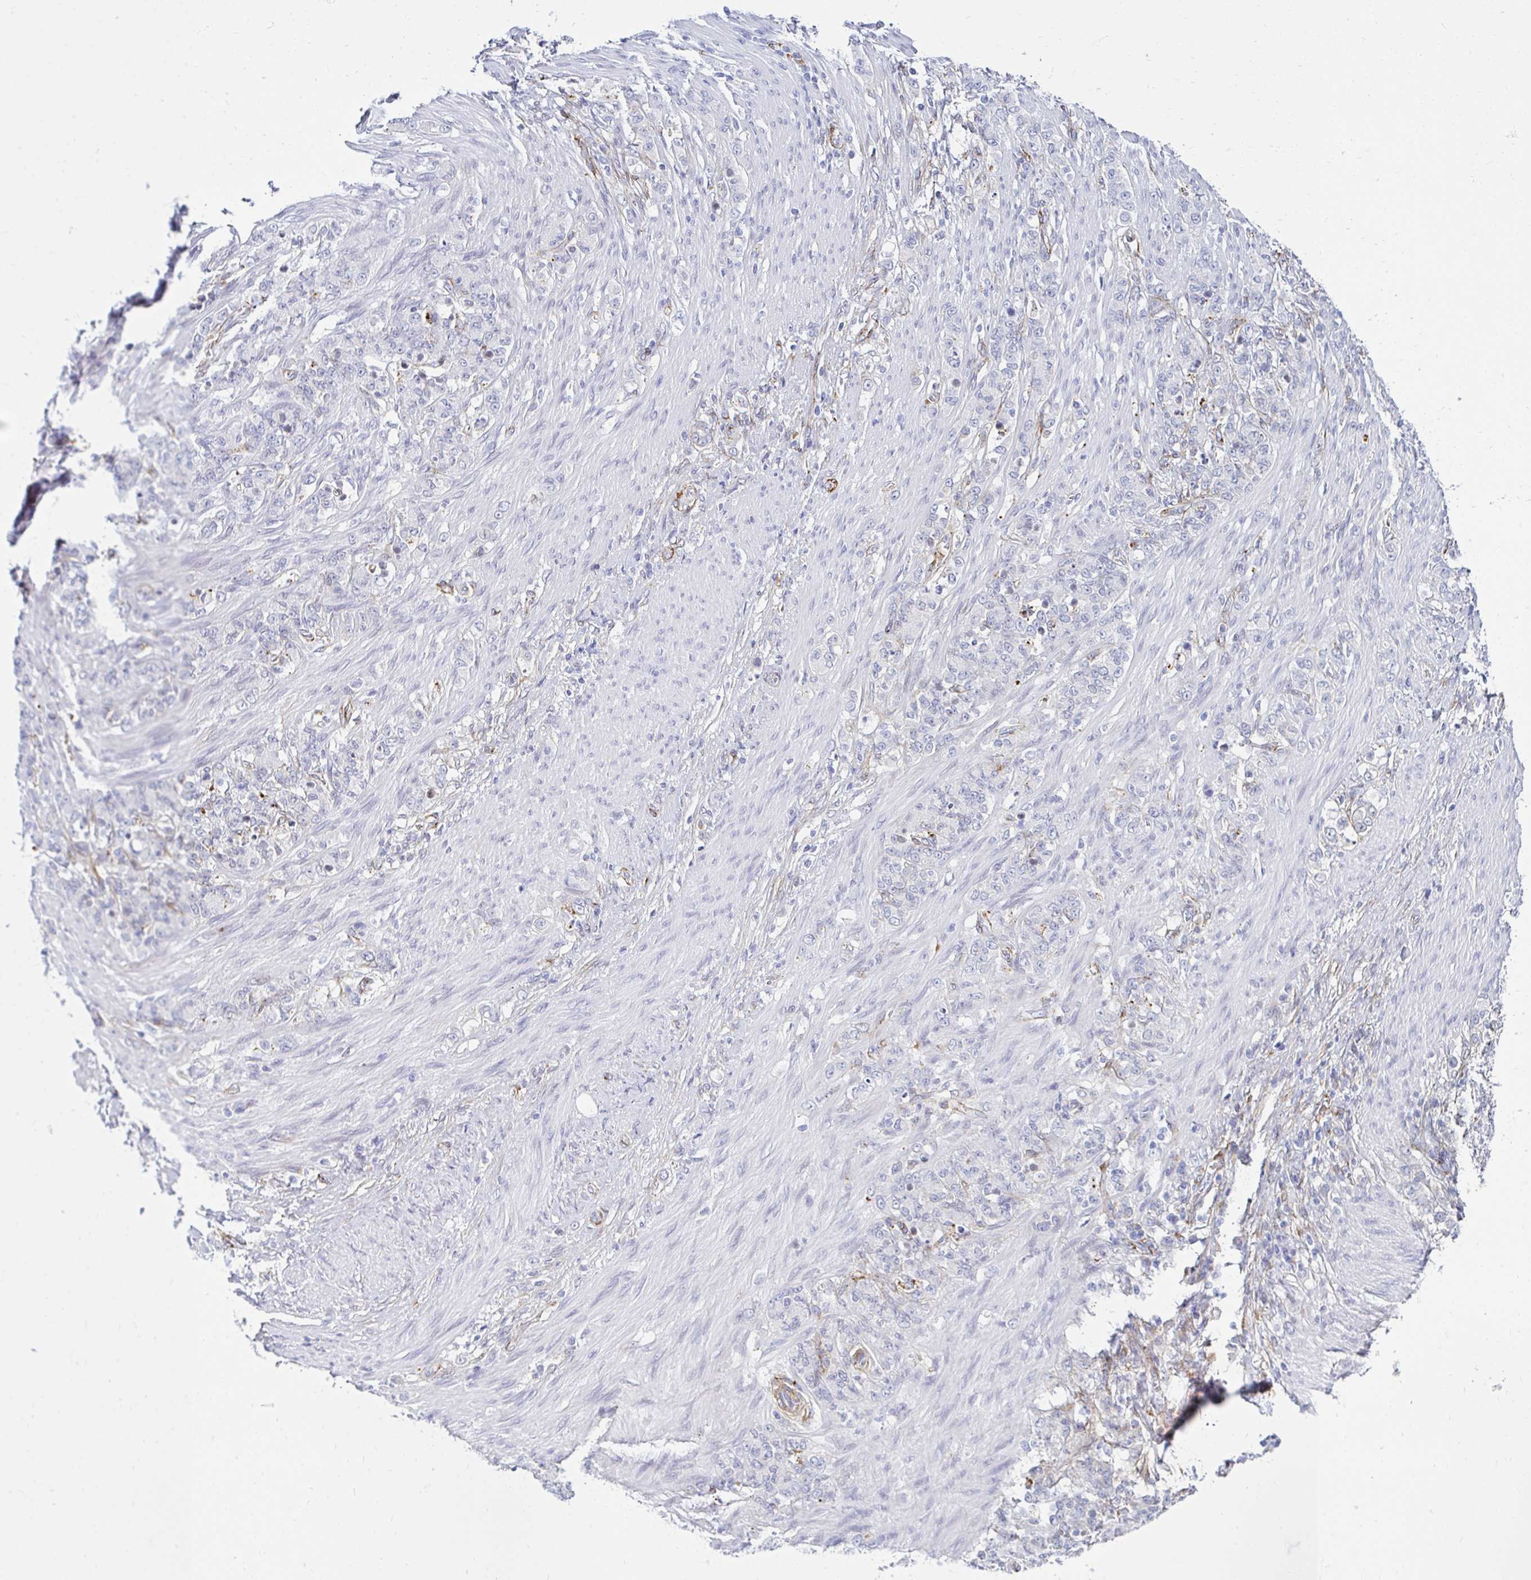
{"staining": {"intensity": "negative", "quantity": "none", "location": "none"}, "tissue": "stomach cancer", "cell_type": "Tumor cells", "image_type": "cancer", "snomed": [{"axis": "morphology", "description": "Adenocarcinoma, NOS"}, {"axis": "topography", "description": "Stomach"}], "caption": "Stomach cancer stained for a protein using immunohistochemistry reveals no positivity tumor cells.", "gene": "ANKRD62", "patient": {"sex": "female", "age": 79}}